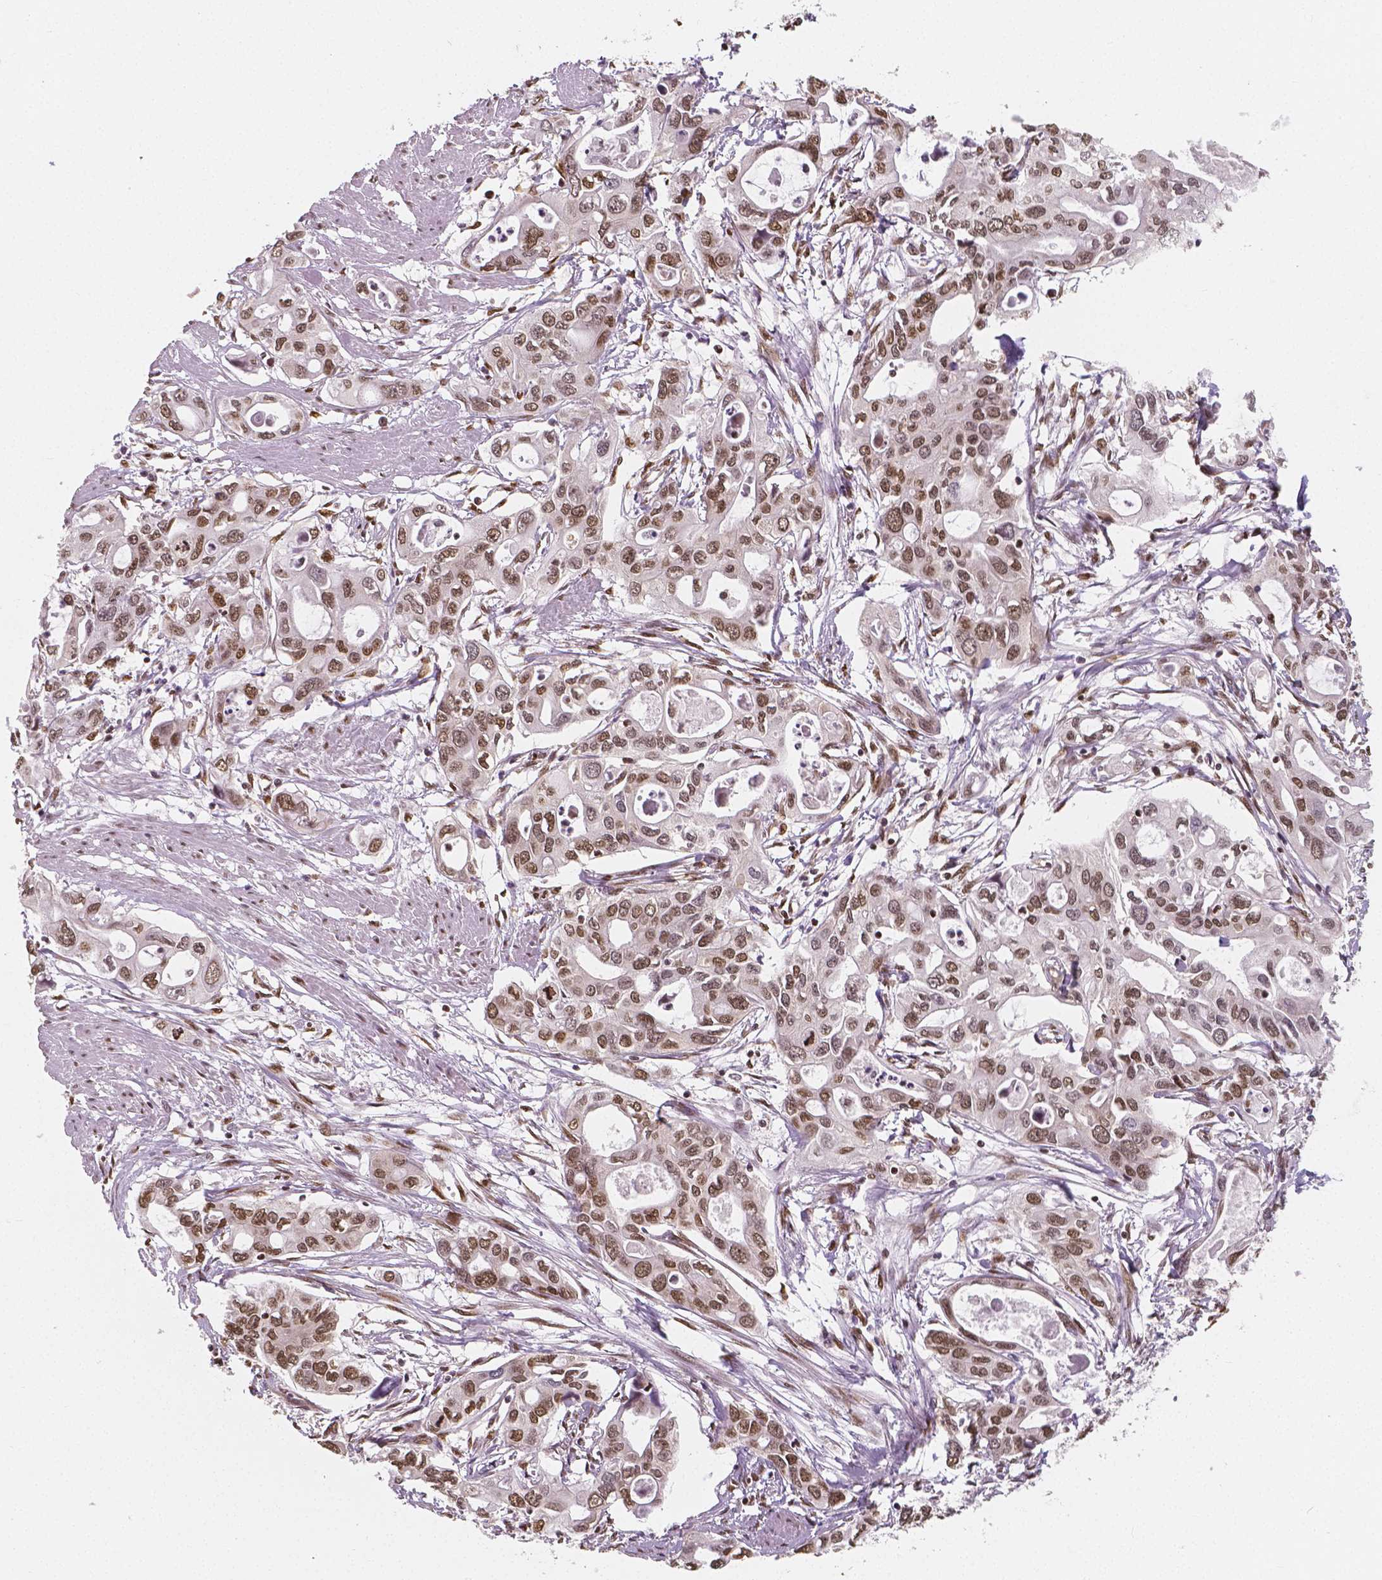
{"staining": {"intensity": "moderate", "quantity": ">75%", "location": "nuclear"}, "tissue": "pancreatic cancer", "cell_type": "Tumor cells", "image_type": "cancer", "snomed": [{"axis": "morphology", "description": "Adenocarcinoma, NOS"}, {"axis": "topography", "description": "Pancreas"}], "caption": "Protein analysis of pancreatic adenocarcinoma tissue reveals moderate nuclear positivity in about >75% of tumor cells. The staining was performed using DAB, with brown indicating positive protein expression. Nuclei are stained blue with hematoxylin.", "gene": "NUCKS1", "patient": {"sex": "male", "age": 60}}